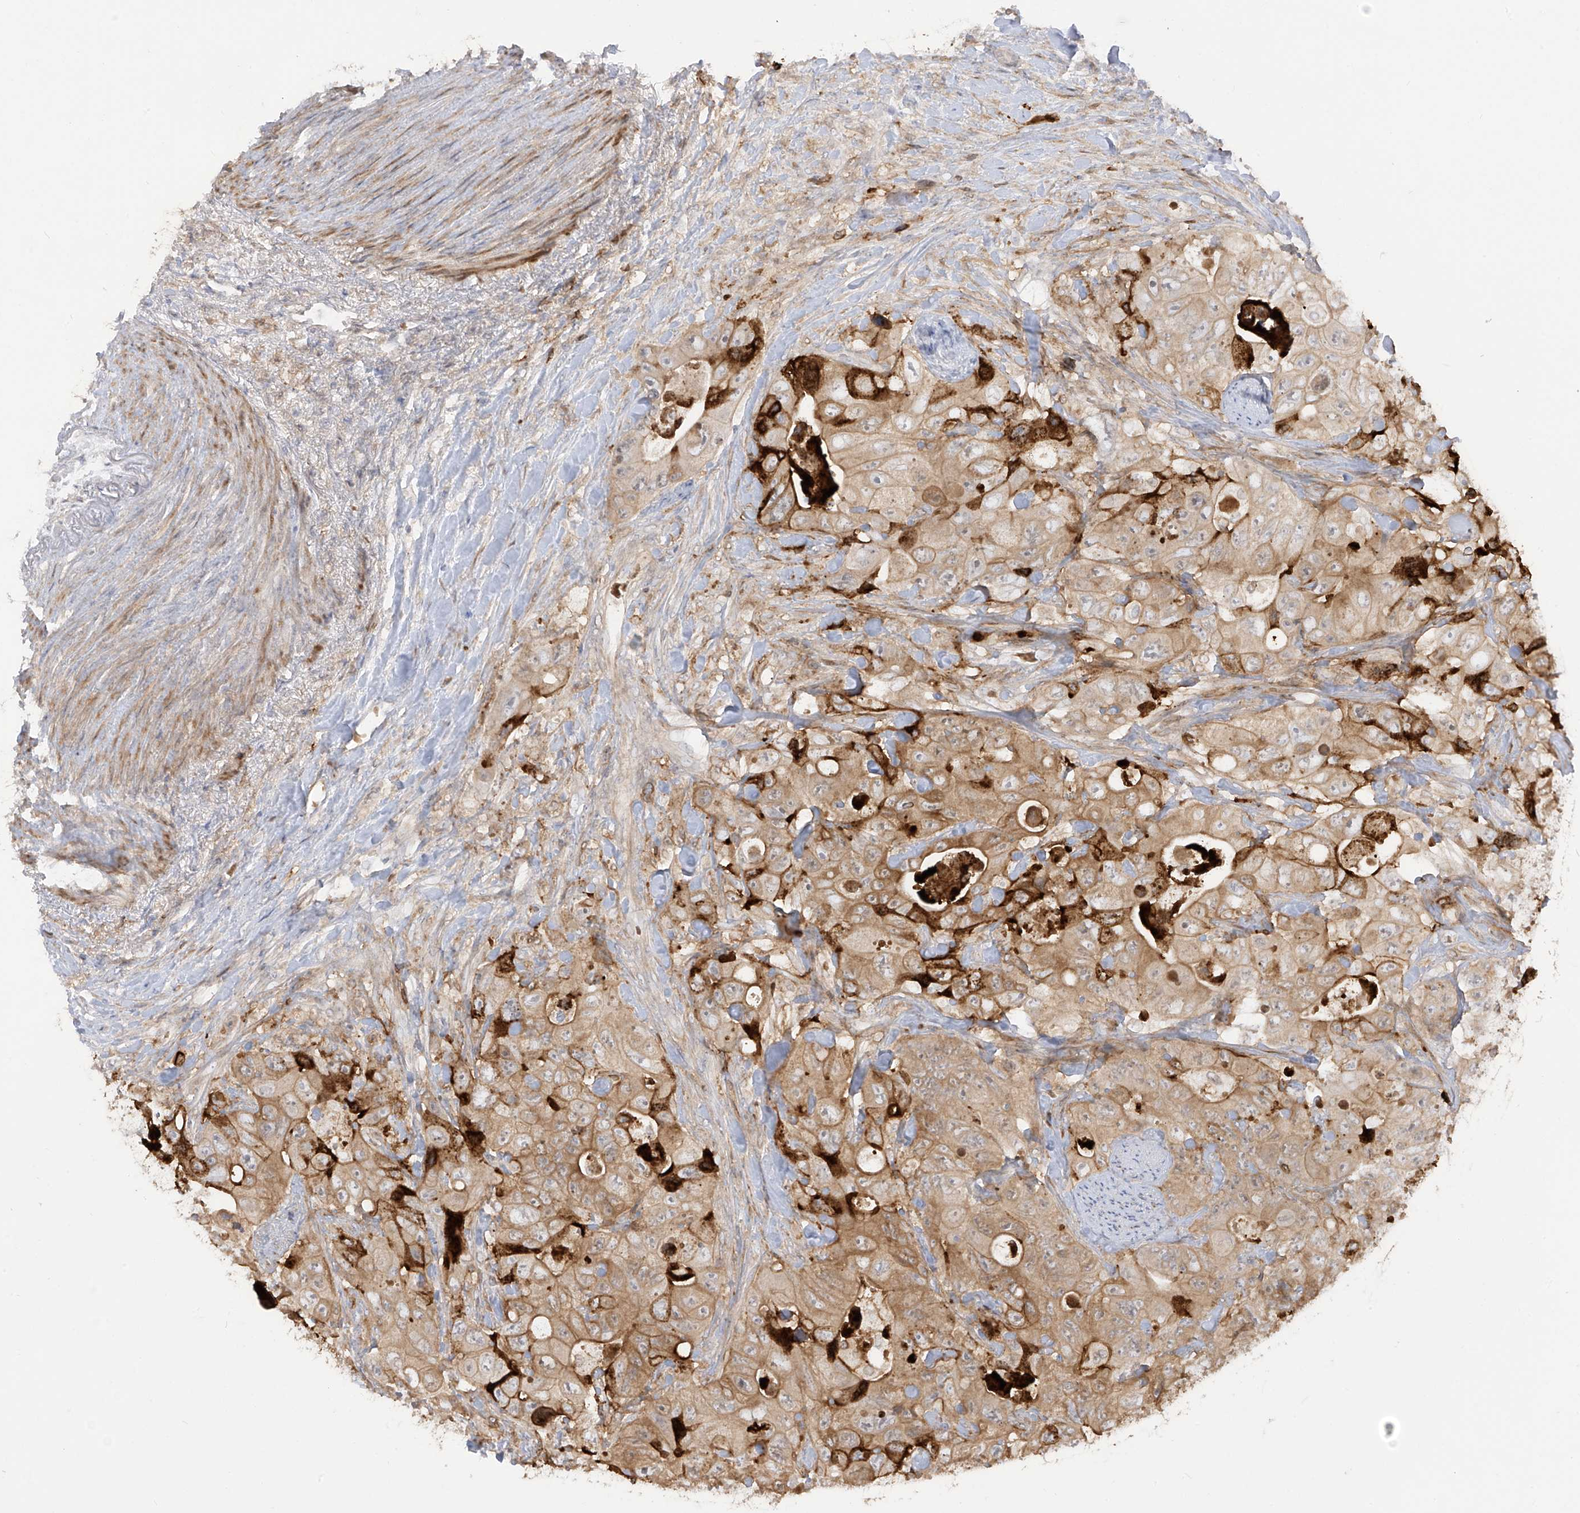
{"staining": {"intensity": "moderate", "quantity": ">75%", "location": "cytoplasmic/membranous"}, "tissue": "colorectal cancer", "cell_type": "Tumor cells", "image_type": "cancer", "snomed": [{"axis": "morphology", "description": "Adenocarcinoma, NOS"}, {"axis": "topography", "description": "Colon"}], "caption": "Brown immunohistochemical staining in human adenocarcinoma (colorectal) exhibits moderate cytoplasmic/membranous expression in about >75% of tumor cells.", "gene": "ZGRF1", "patient": {"sex": "female", "age": 46}}